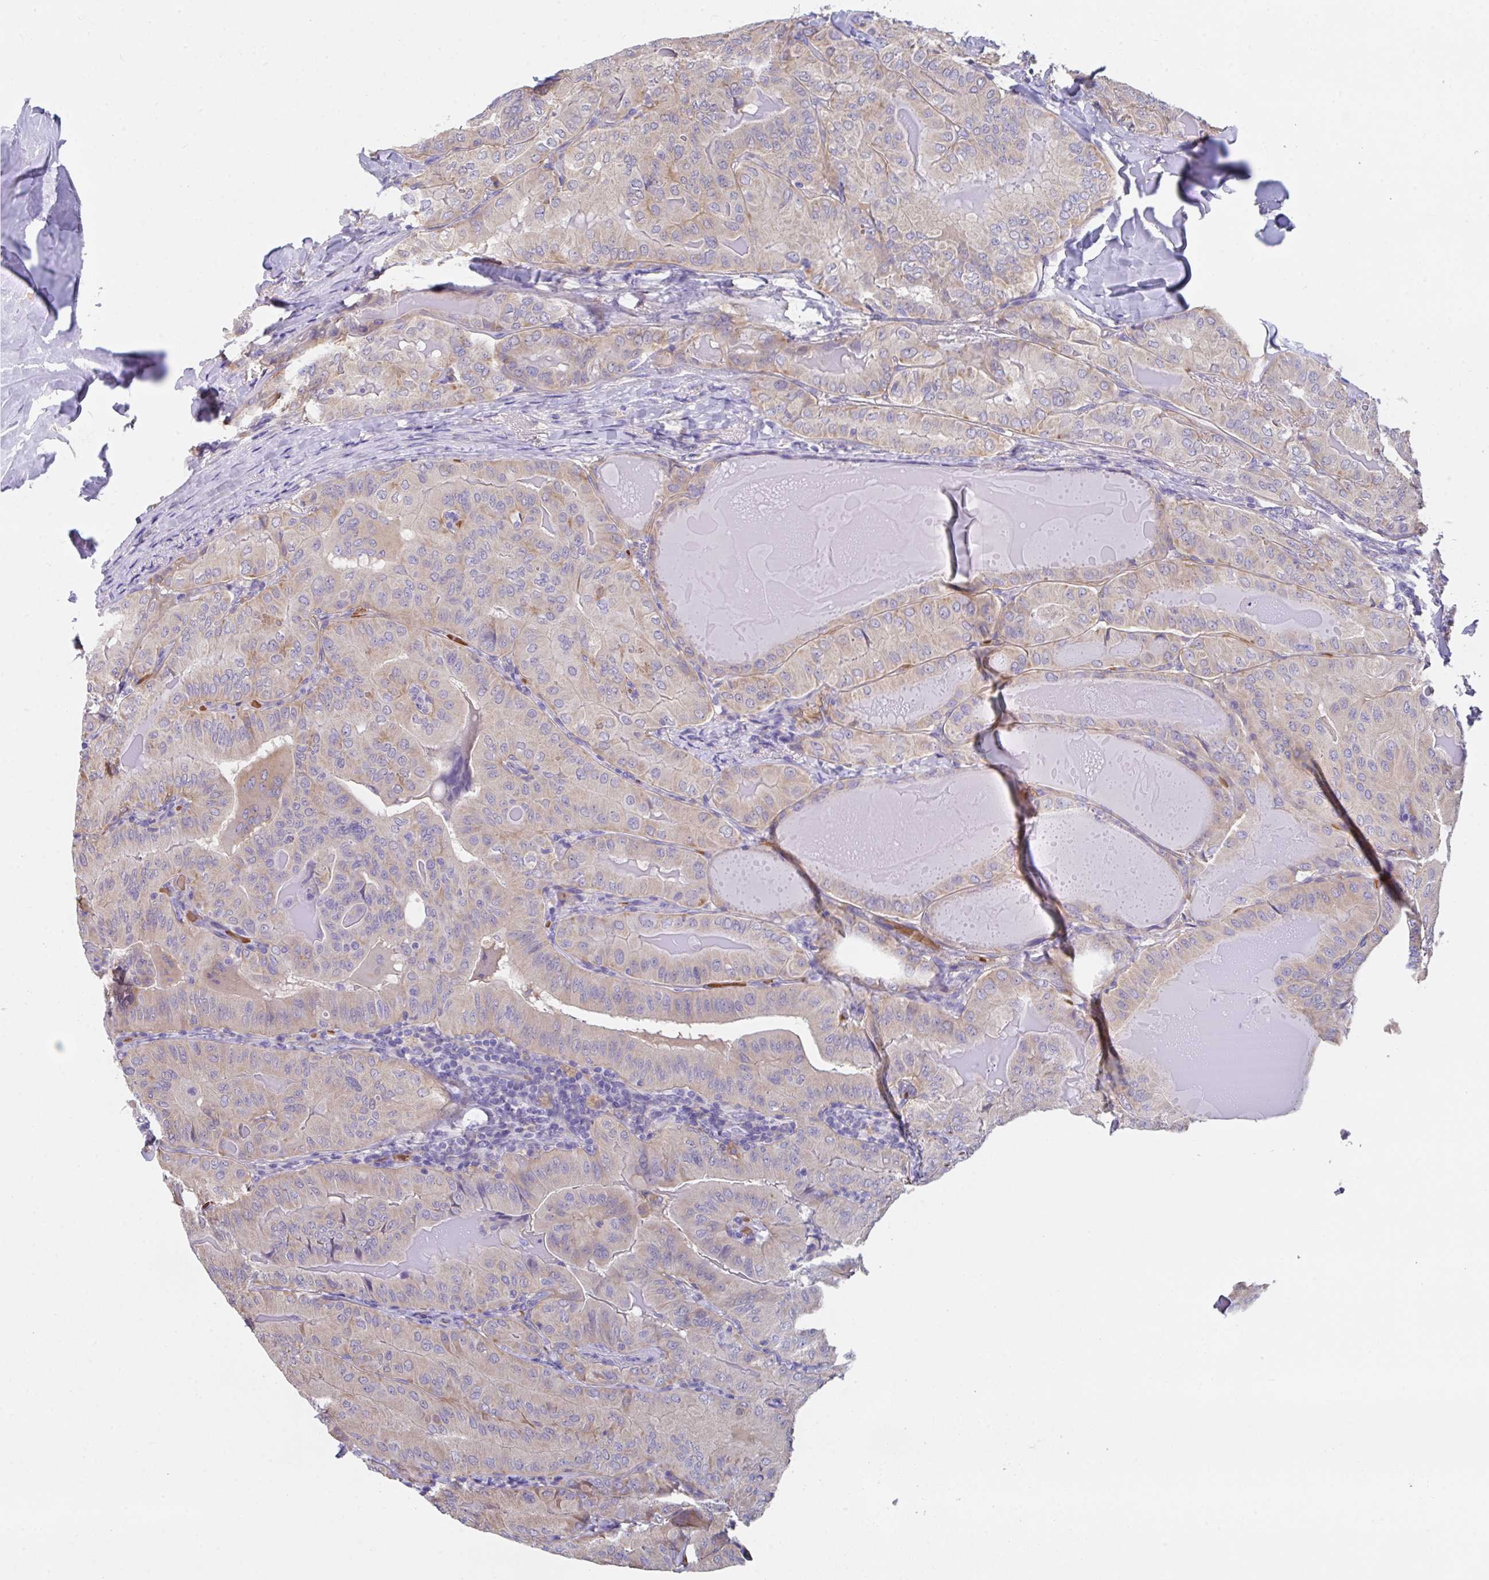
{"staining": {"intensity": "weak", "quantity": "25%-75%", "location": "cytoplasmic/membranous"}, "tissue": "thyroid cancer", "cell_type": "Tumor cells", "image_type": "cancer", "snomed": [{"axis": "morphology", "description": "Papillary adenocarcinoma, NOS"}, {"axis": "topography", "description": "Thyroid gland"}], "caption": "Protein expression analysis of thyroid cancer (papillary adenocarcinoma) shows weak cytoplasmic/membranous expression in approximately 25%-75% of tumor cells.", "gene": "TFAP2C", "patient": {"sex": "female", "age": 68}}